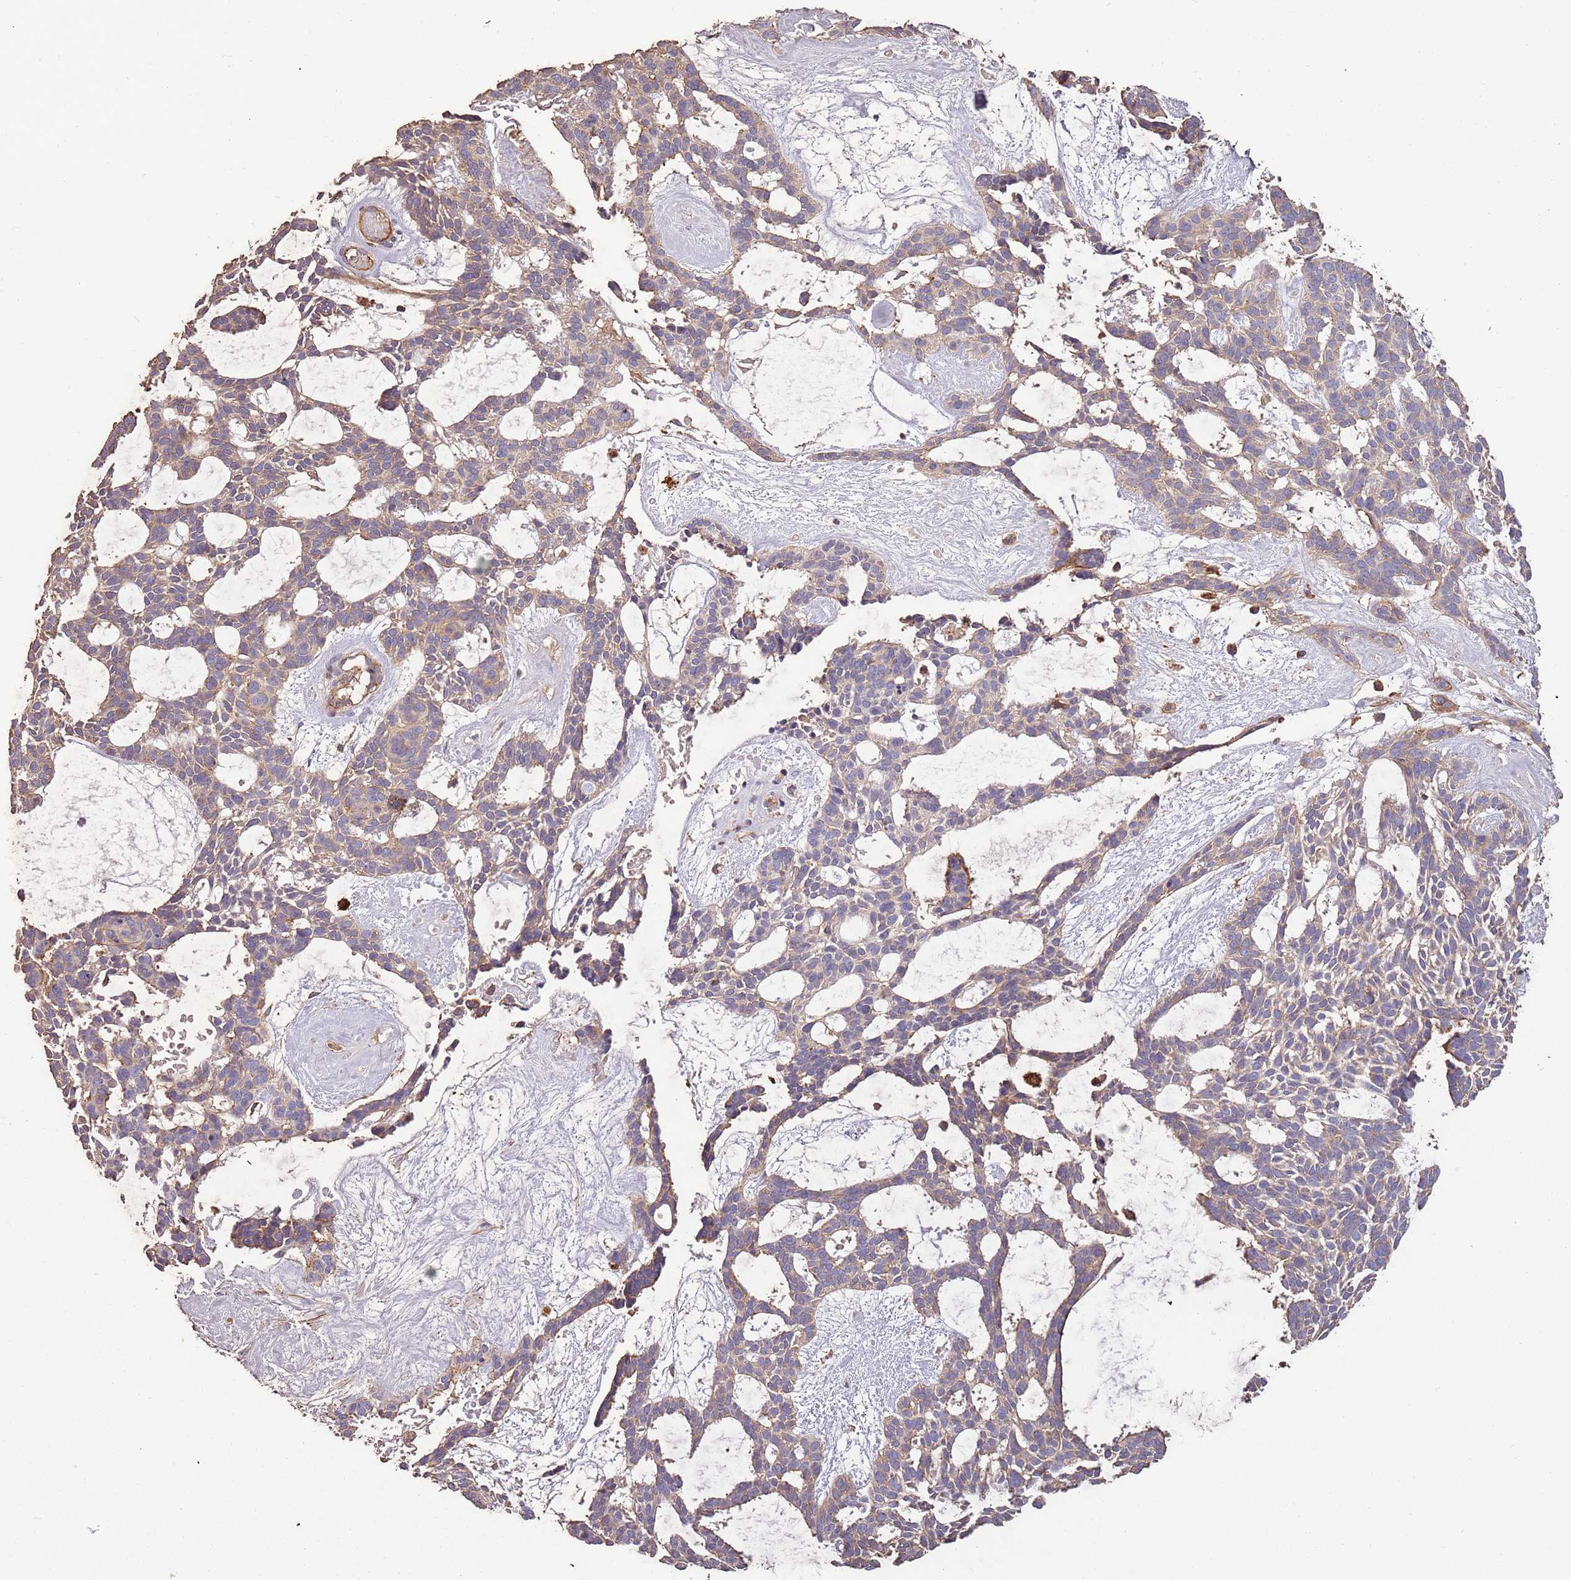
{"staining": {"intensity": "weak", "quantity": "25%-75%", "location": "cytoplasmic/membranous"}, "tissue": "skin cancer", "cell_type": "Tumor cells", "image_type": "cancer", "snomed": [{"axis": "morphology", "description": "Basal cell carcinoma"}, {"axis": "topography", "description": "Skin"}], "caption": "The histopathology image exhibits a brown stain indicating the presence of a protein in the cytoplasmic/membranous of tumor cells in skin cancer (basal cell carcinoma). The protein of interest is shown in brown color, while the nuclei are stained blue.", "gene": "FECH", "patient": {"sex": "male", "age": 61}}